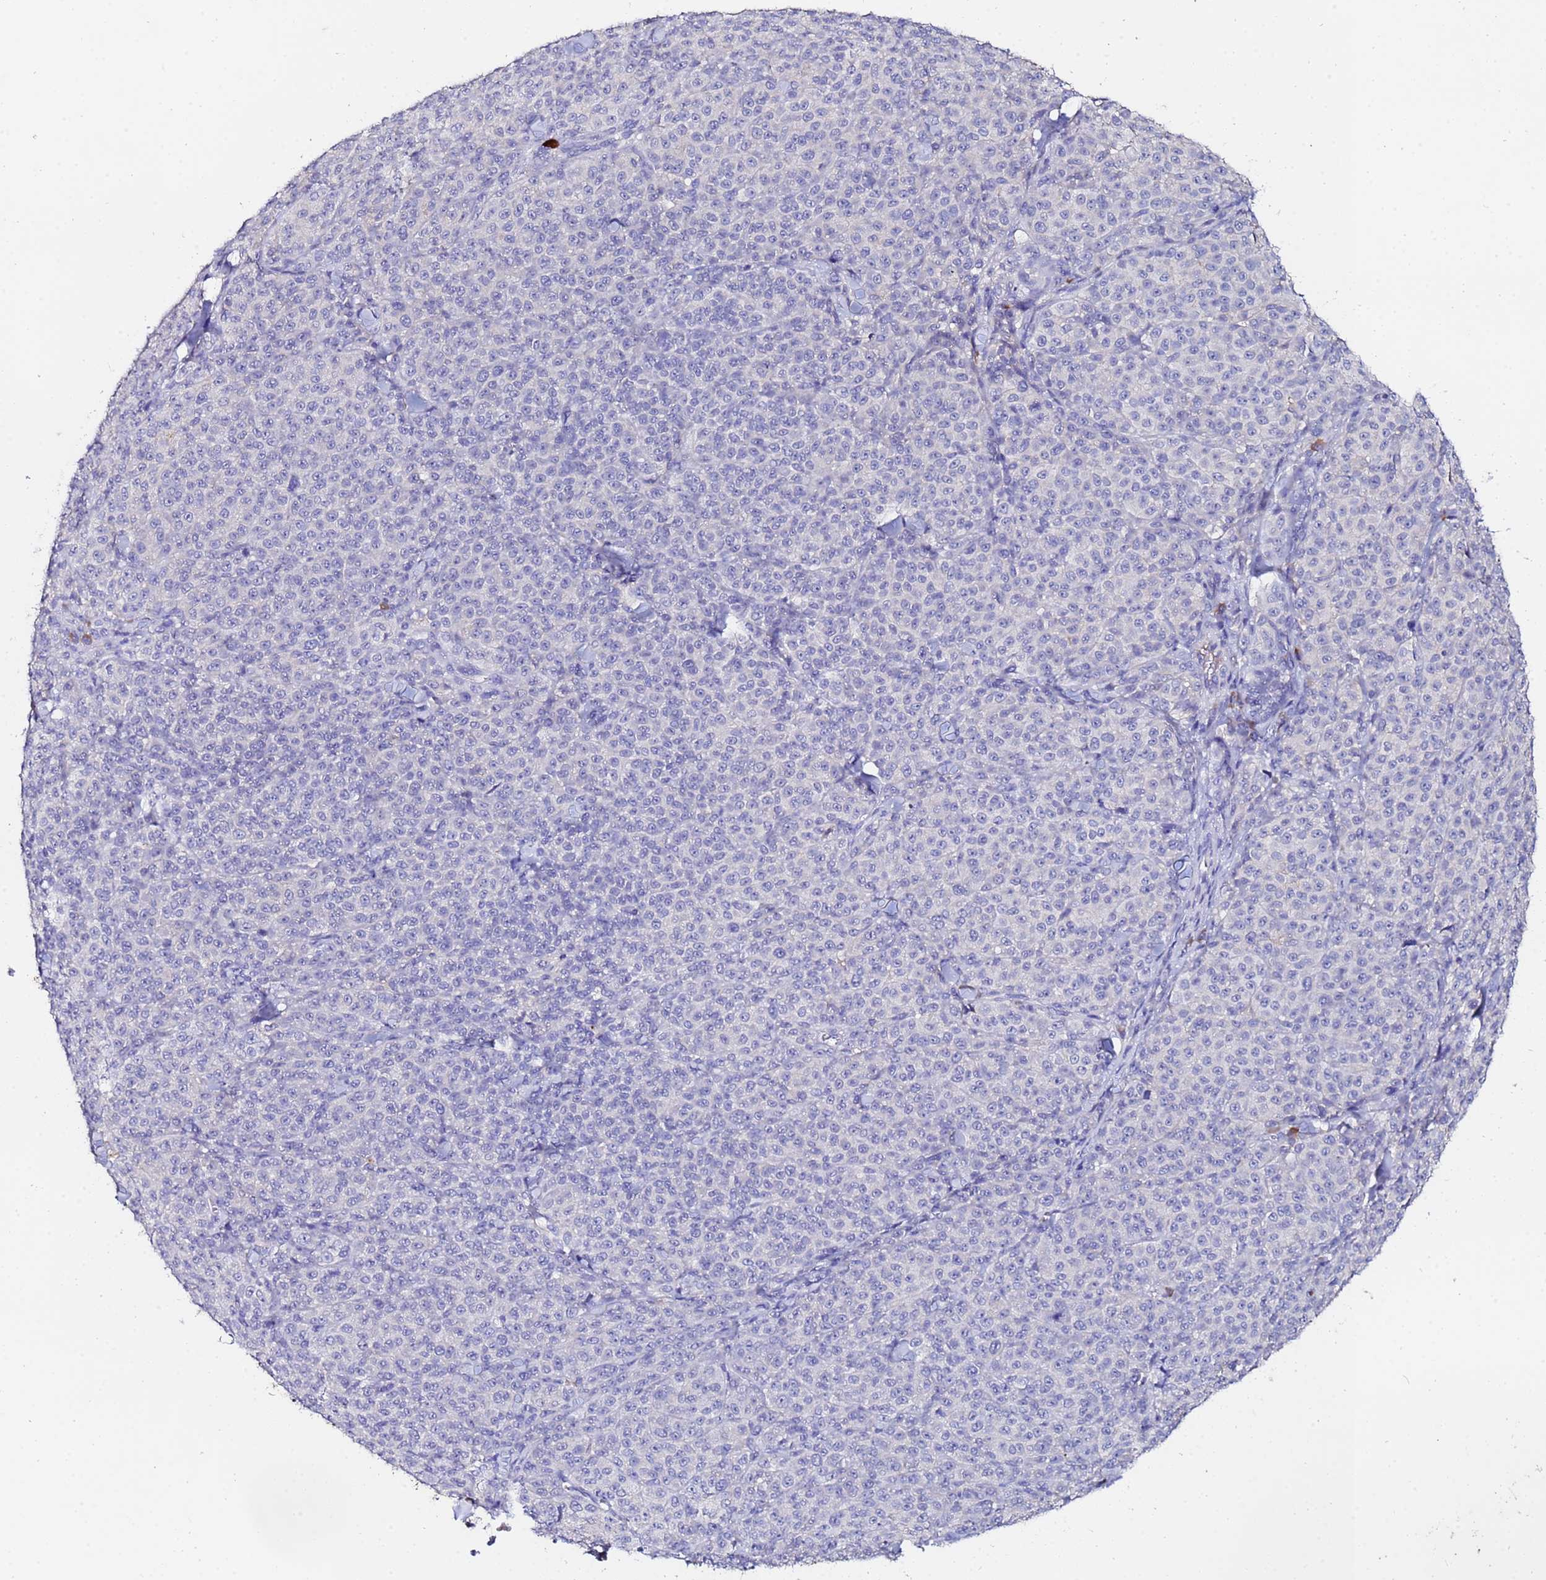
{"staining": {"intensity": "negative", "quantity": "none", "location": "none"}, "tissue": "melanoma", "cell_type": "Tumor cells", "image_type": "cancer", "snomed": [{"axis": "morphology", "description": "Normal tissue, NOS"}, {"axis": "morphology", "description": "Malignant melanoma, NOS"}, {"axis": "topography", "description": "Skin"}], "caption": "This micrograph is of melanoma stained with immunohistochemistry (IHC) to label a protein in brown with the nuclei are counter-stained blue. There is no staining in tumor cells.", "gene": "TUBAL3", "patient": {"sex": "female", "age": 34}}